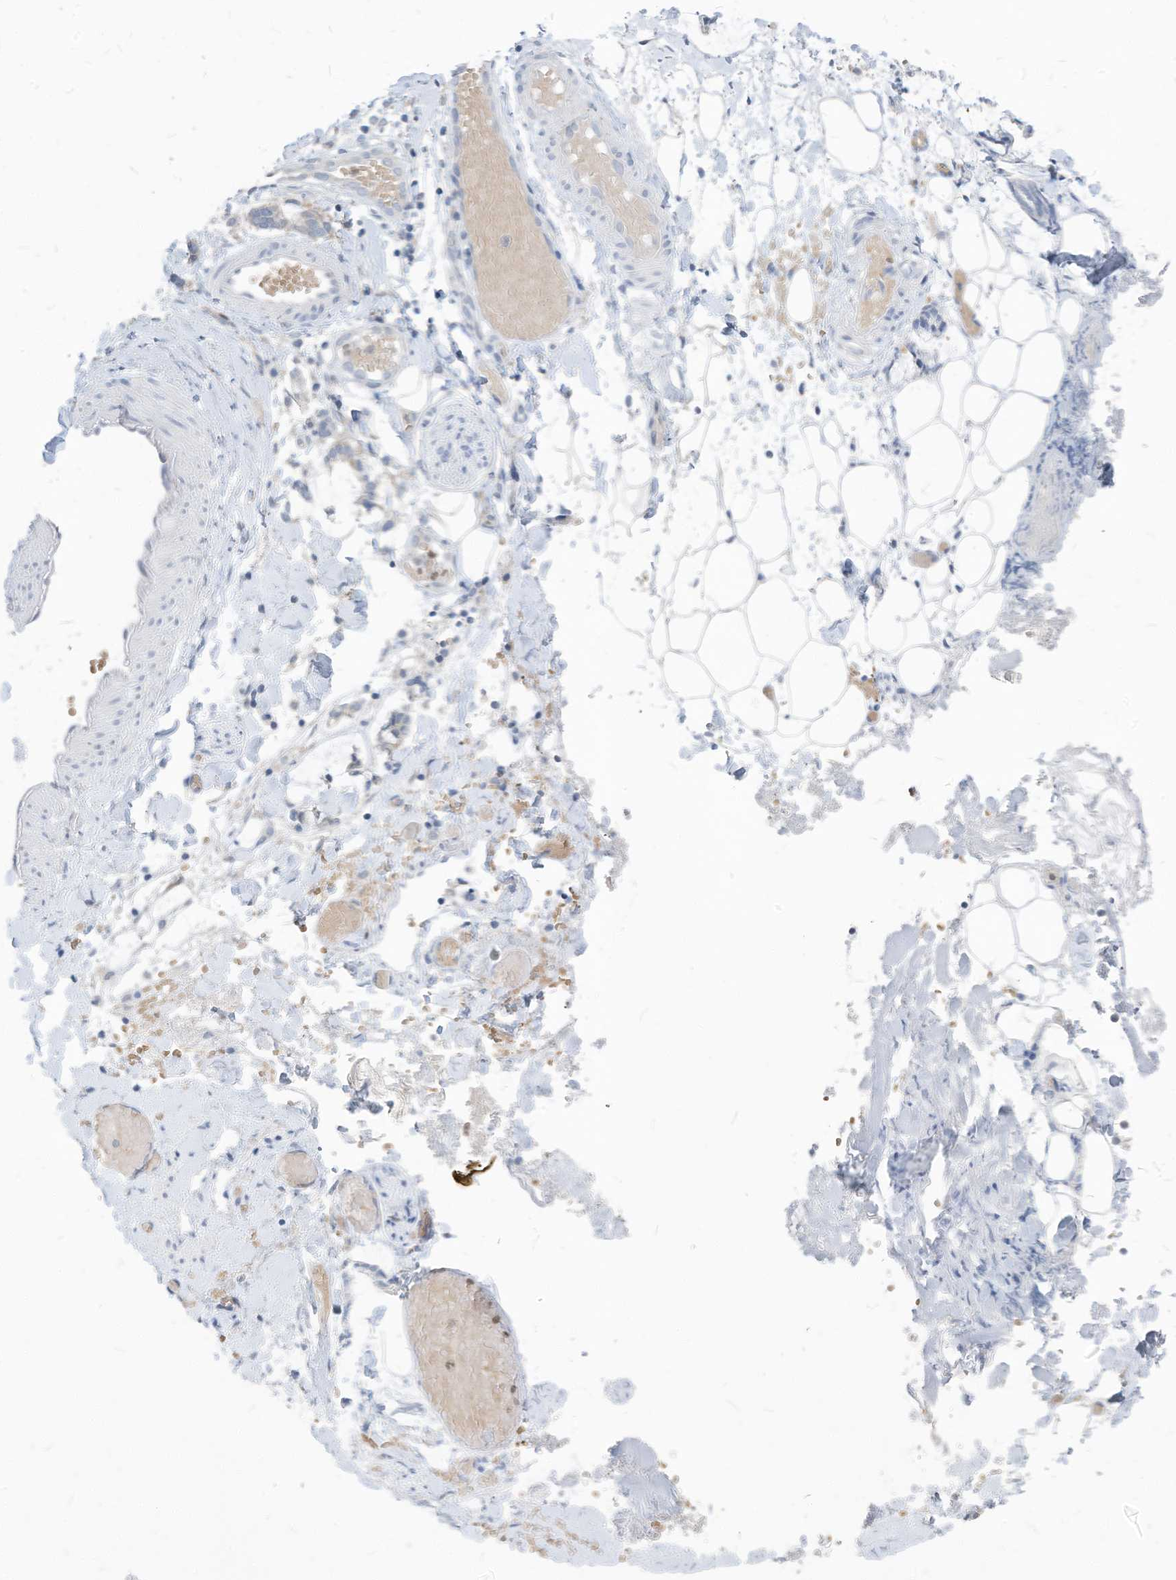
{"staining": {"intensity": "negative", "quantity": "none", "location": "none"}, "tissue": "adipose tissue", "cell_type": "Adipocytes", "image_type": "normal", "snomed": [{"axis": "morphology", "description": "Normal tissue, NOS"}, {"axis": "morphology", "description": "Adenocarcinoma, NOS"}, {"axis": "topography", "description": "Smooth muscle"}, {"axis": "topography", "description": "Colon"}], "caption": "Adipocytes are negative for protein expression in unremarkable human adipose tissue. (DAB immunohistochemistry visualized using brightfield microscopy, high magnification).", "gene": "CHMP2B", "patient": {"sex": "male", "age": 14}}